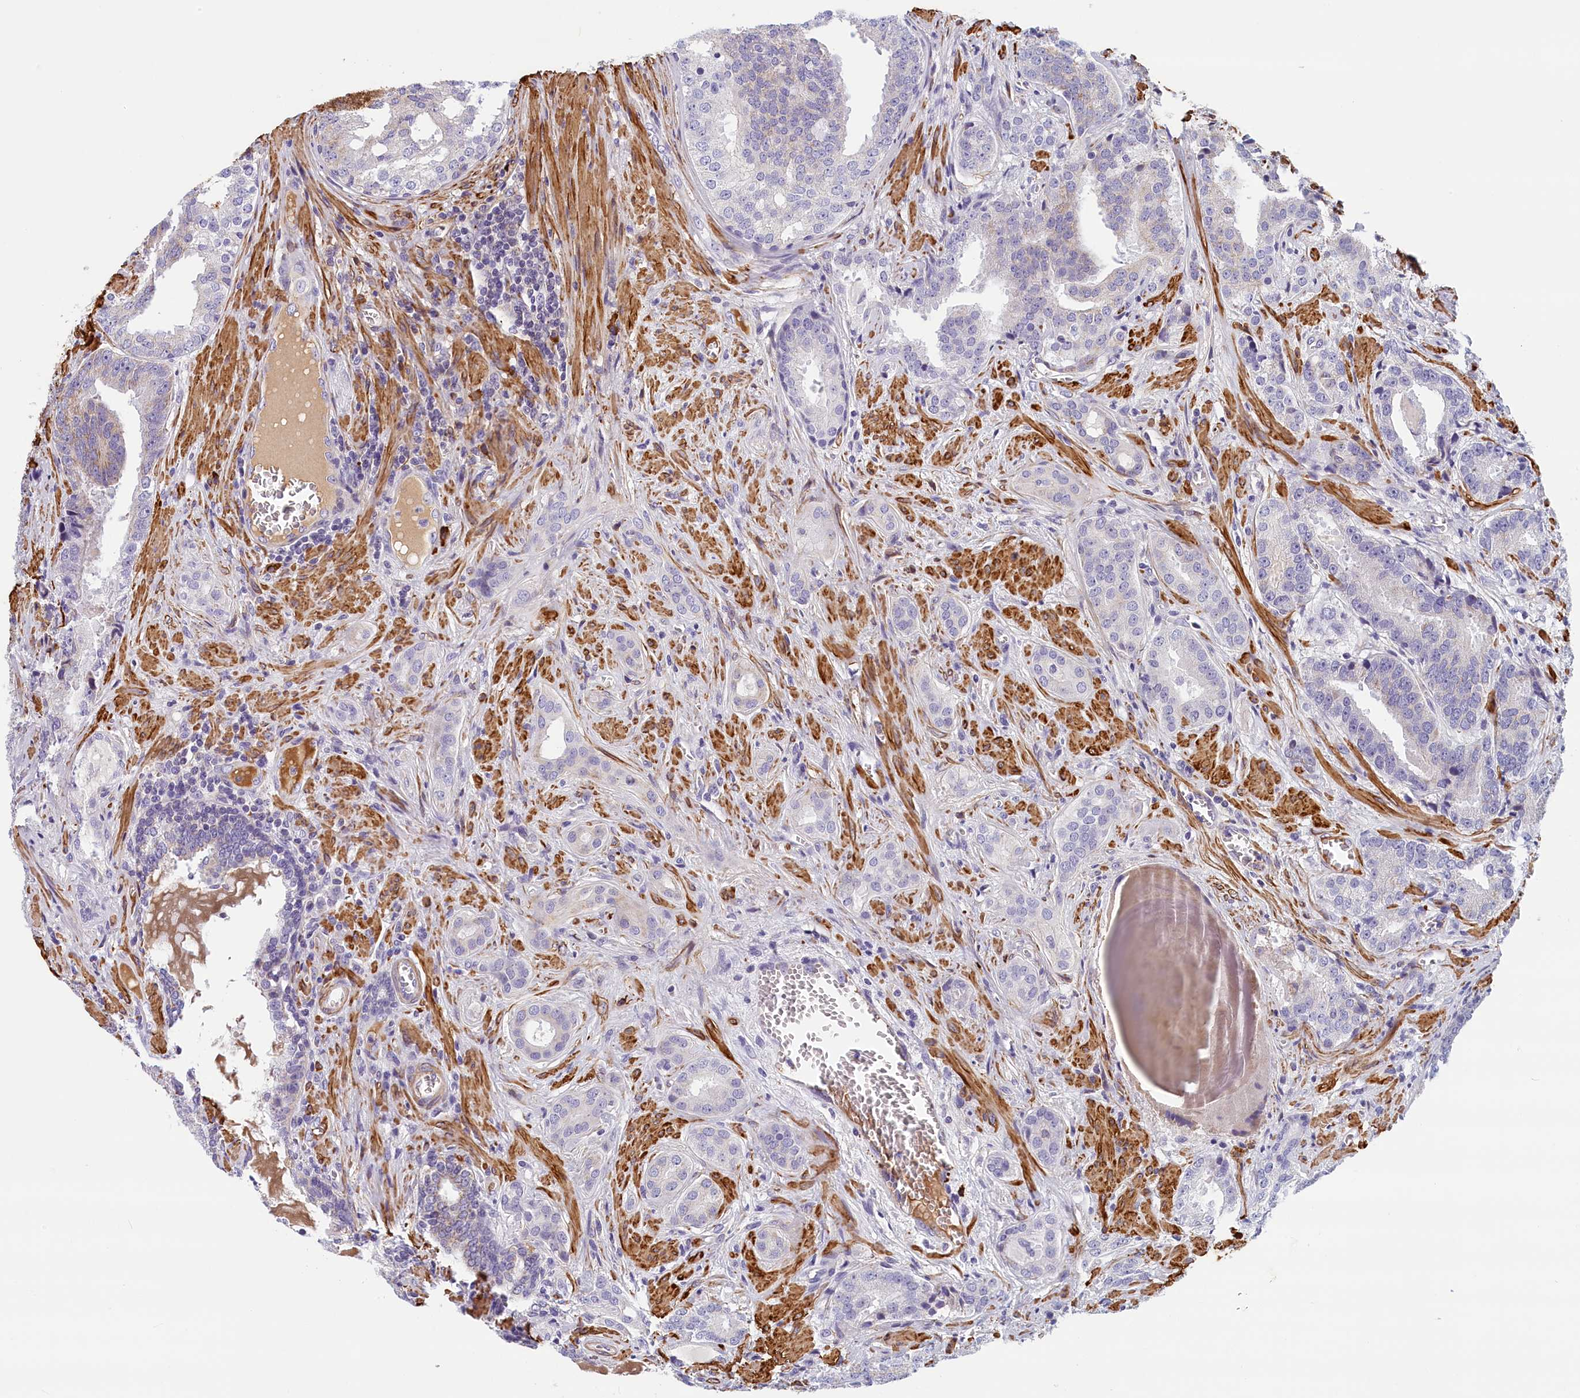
{"staining": {"intensity": "weak", "quantity": "25%-75%", "location": "cytoplasmic/membranous"}, "tissue": "prostate cancer", "cell_type": "Tumor cells", "image_type": "cancer", "snomed": [{"axis": "morphology", "description": "Adenocarcinoma, High grade"}, {"axis": "topography", "description": "Prostate"}], "caption": "Weak cytoplasmic/membranous protein positivity is present in approximately 25%-75% of tumor cells in prostate high-grade adenocarcinoma. The staining was performed using DAB (3,3'-diaminobenzidine), with brown indicating positive protein expression. Nuclei are stained blue with hematoxylin.", "gene": "BCL2L13", "patient": {"sex": "male", "age": 55}}